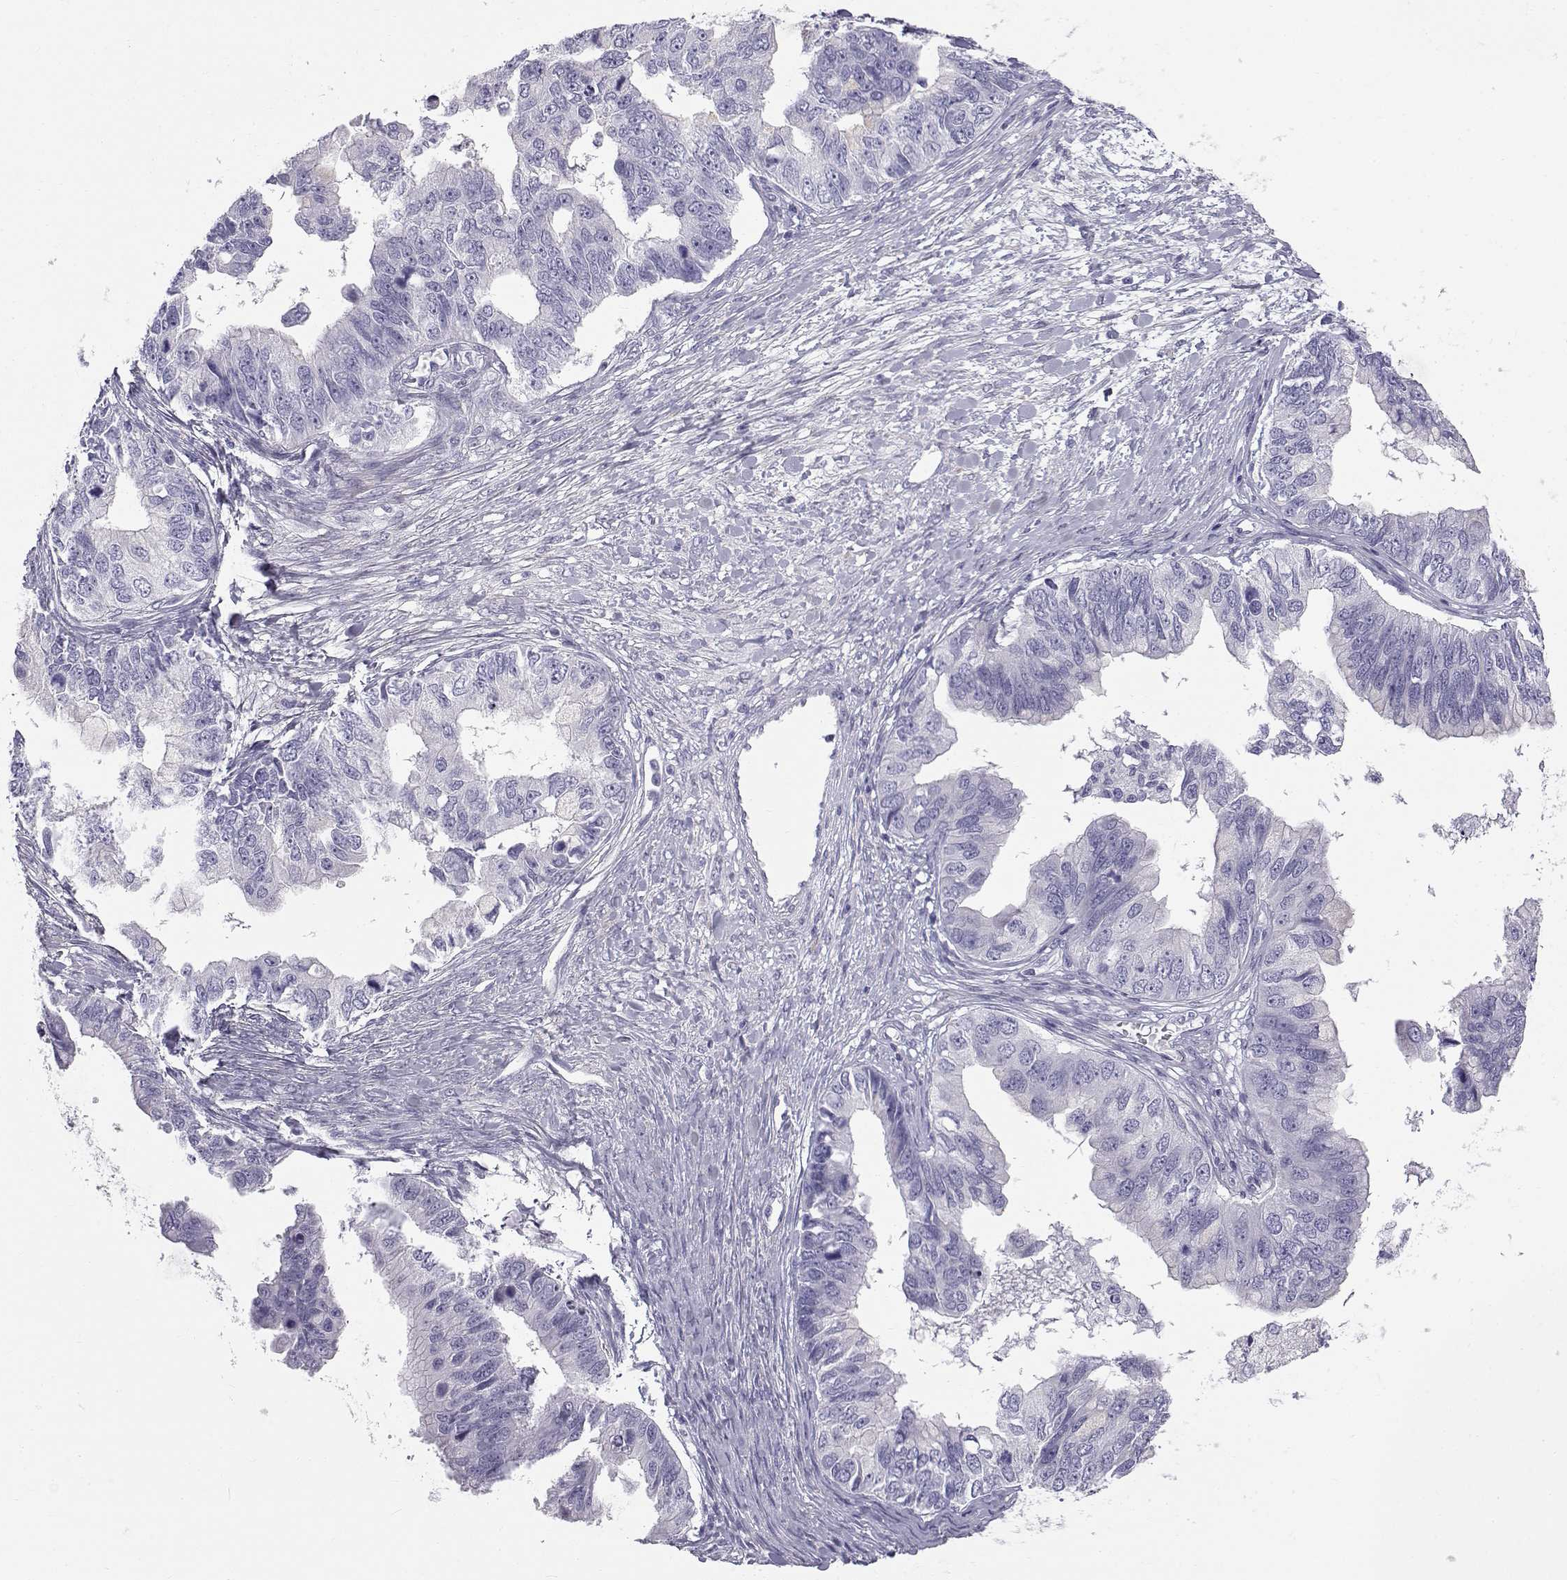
{"staining": {"intensity": "negative", "quantity": "none", "location": "none"}, "tissue": "ovarian cancer", "cell_type": "Tumor cells", "image_type": "cancer", "snomed": [{"axis": "morphology", "description": "Cystadenocarcinoma, mucinous, NOS"}, {"axis": "topography", "description": "Ovary"}], "caption": "IHC histopathology image of ovarian mucinous cystadenocarcinoma stained for a protein (brown), which shows no expression in tumor cells.", "gene": "RNASE12", "patient": {"sex": "female", "age": 76}}